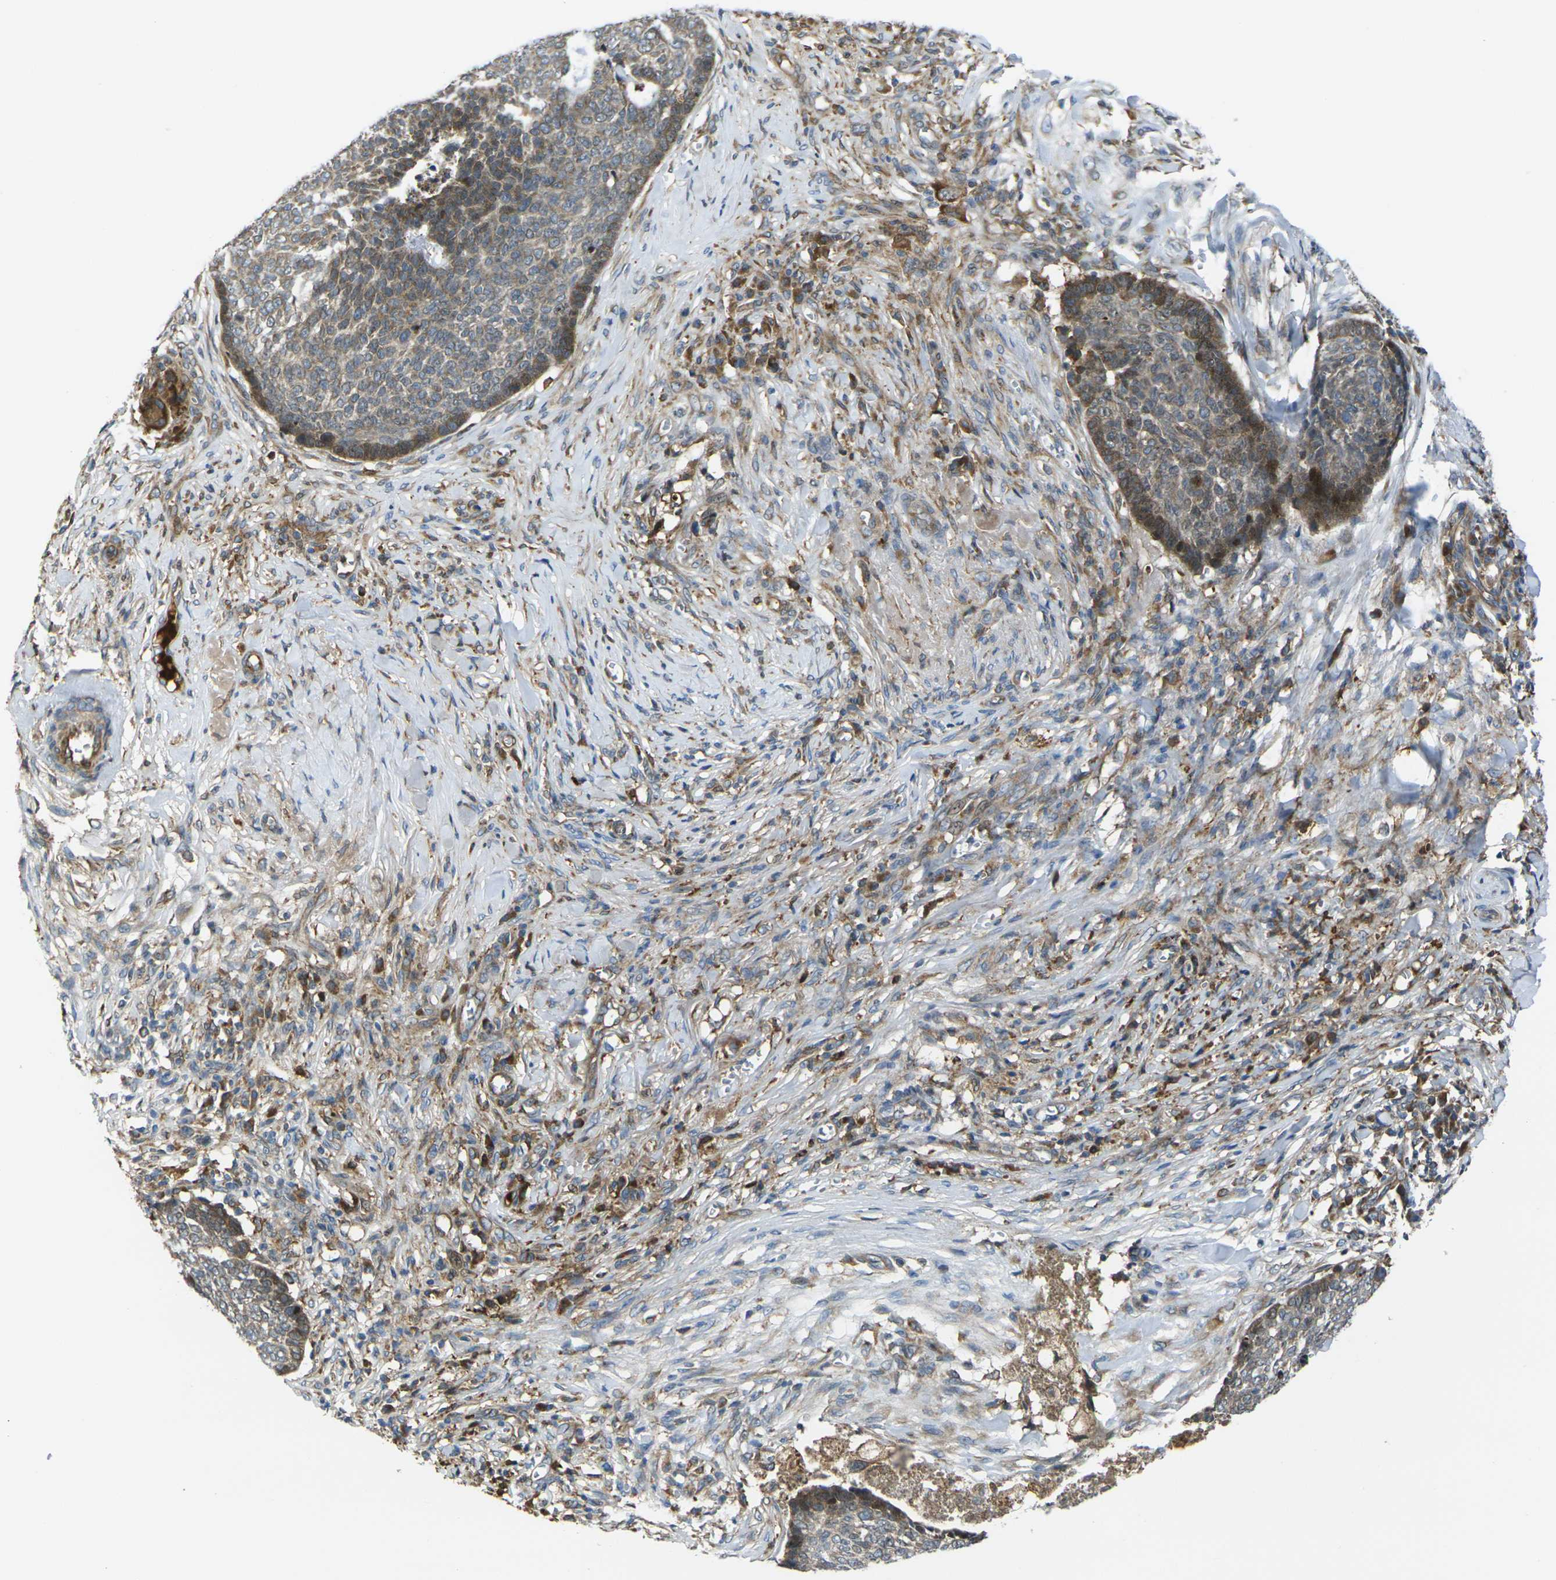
{"staining": {"intensity": "moderate", "quantity": "25%-75%", "location": "cytoplasmic/membranous"}, "tissue": "skin cancer", "cell_type": "Tumor cells", "image_type": "cancer", "snomed": [{"axis": "morphology", "description": "Basal cell carcinoma"}, {"axis": "topography", "description": "Skin"}], "caption": "Skin basal cell carcinoma stained with a brown dye demonstrates moderate cytoplasmic/membranous positive staining in approximately 25%-75% of tumor cells.", "gene": "FZD1", "patient": {"sex": "male", "age": 84}}